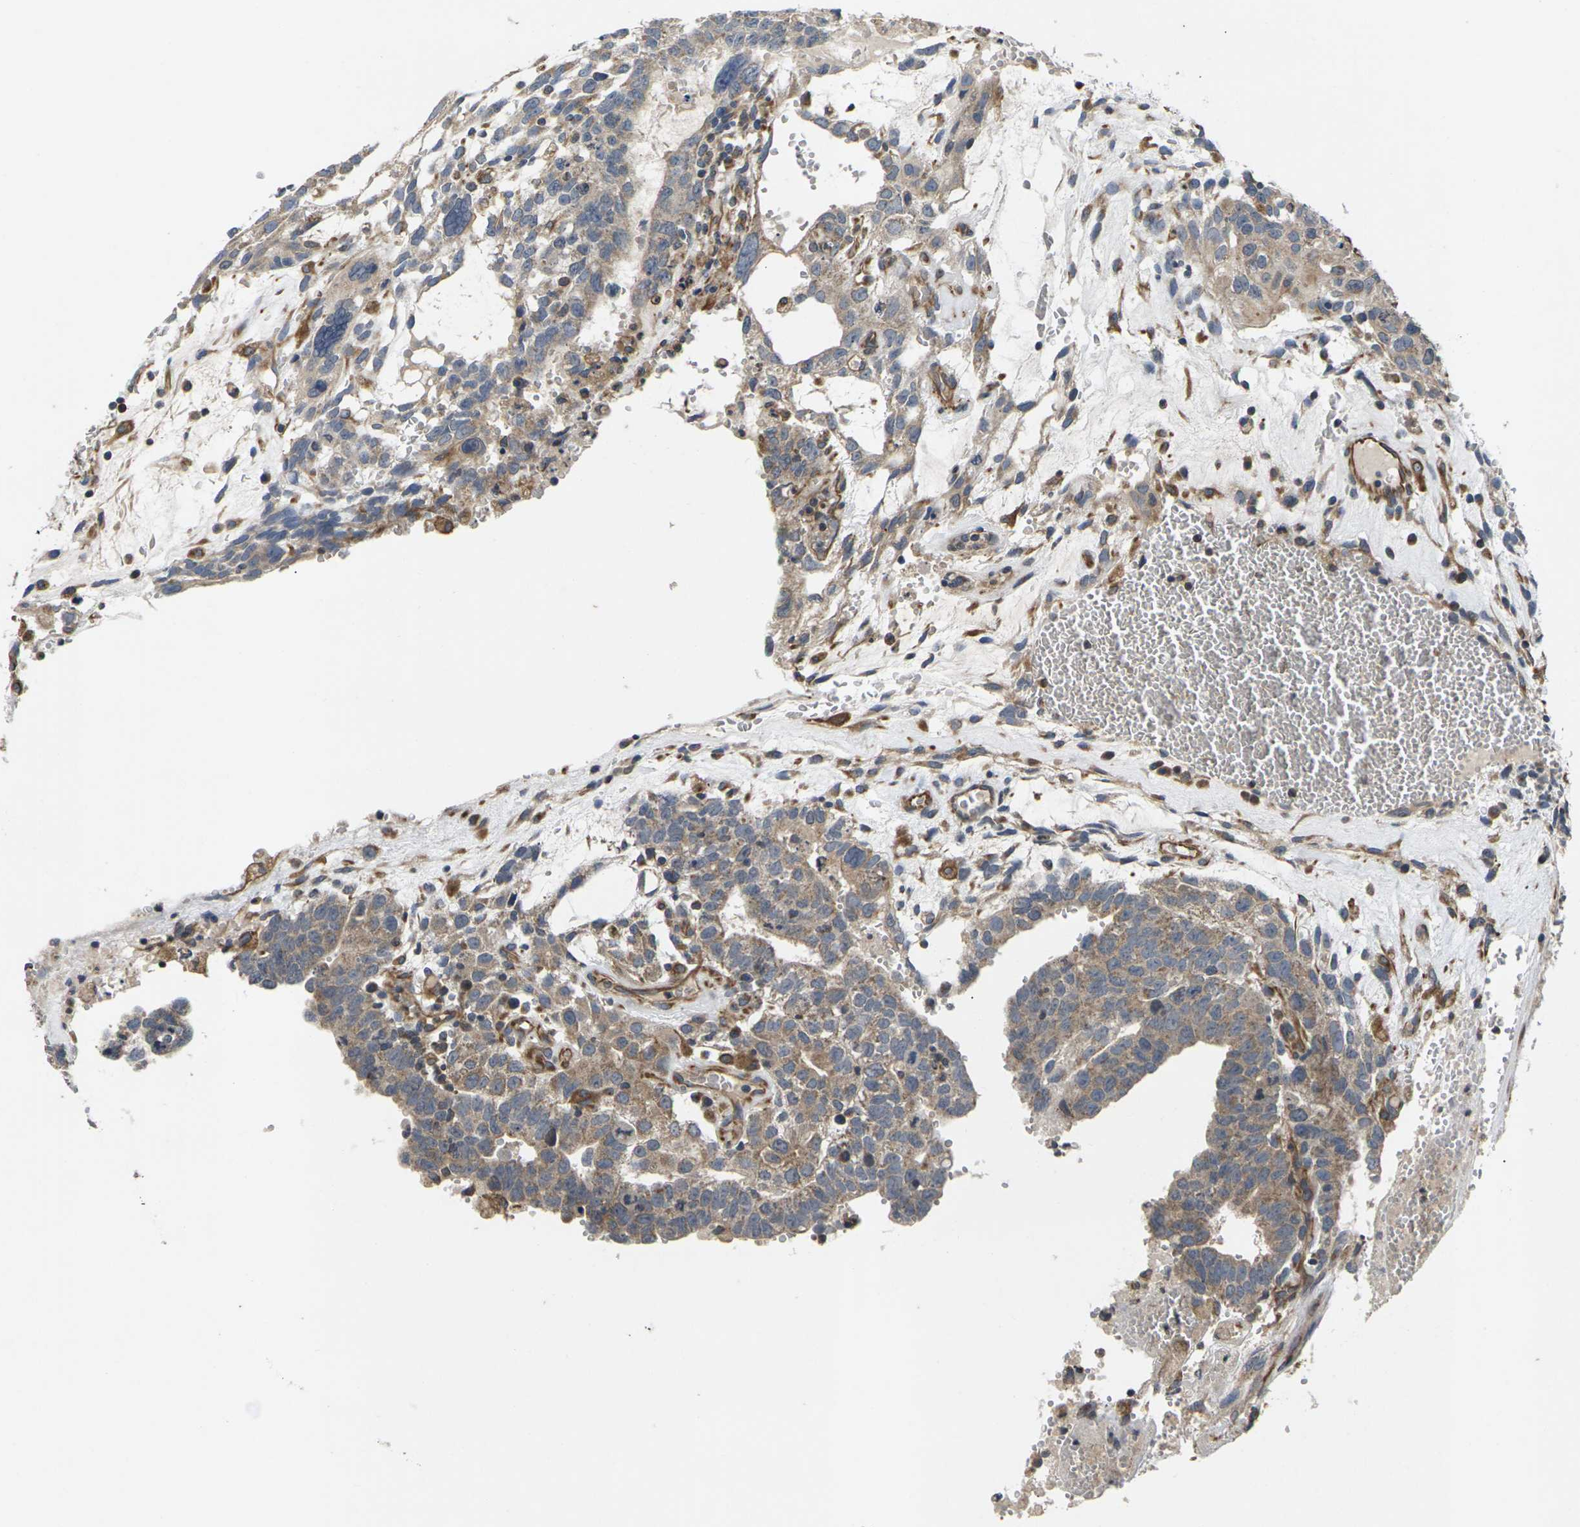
{"staining": {"intensity": "moderate", "quantity": ">75%", "location": "cytoplasmic/membranous"}, "tissue": "testis cancer", "cell_type": "Tumor cells", "image_type": "cancer", "snomed": [{"axis": "morphology", "description": "Seminoma, NOS"}, {"axis": "morphology", "description": "Carcinoma, Embryonal, NOS"}, {"axis": "topography", "description": "Testis"}], "caption": "A histopathology image of human testis cancer stained for a protein shows moderate cytoplasmic/membranous brown staining in tumor cells.", "gene": "DKK2", "patient": {"sex": "male", "age": 52}}